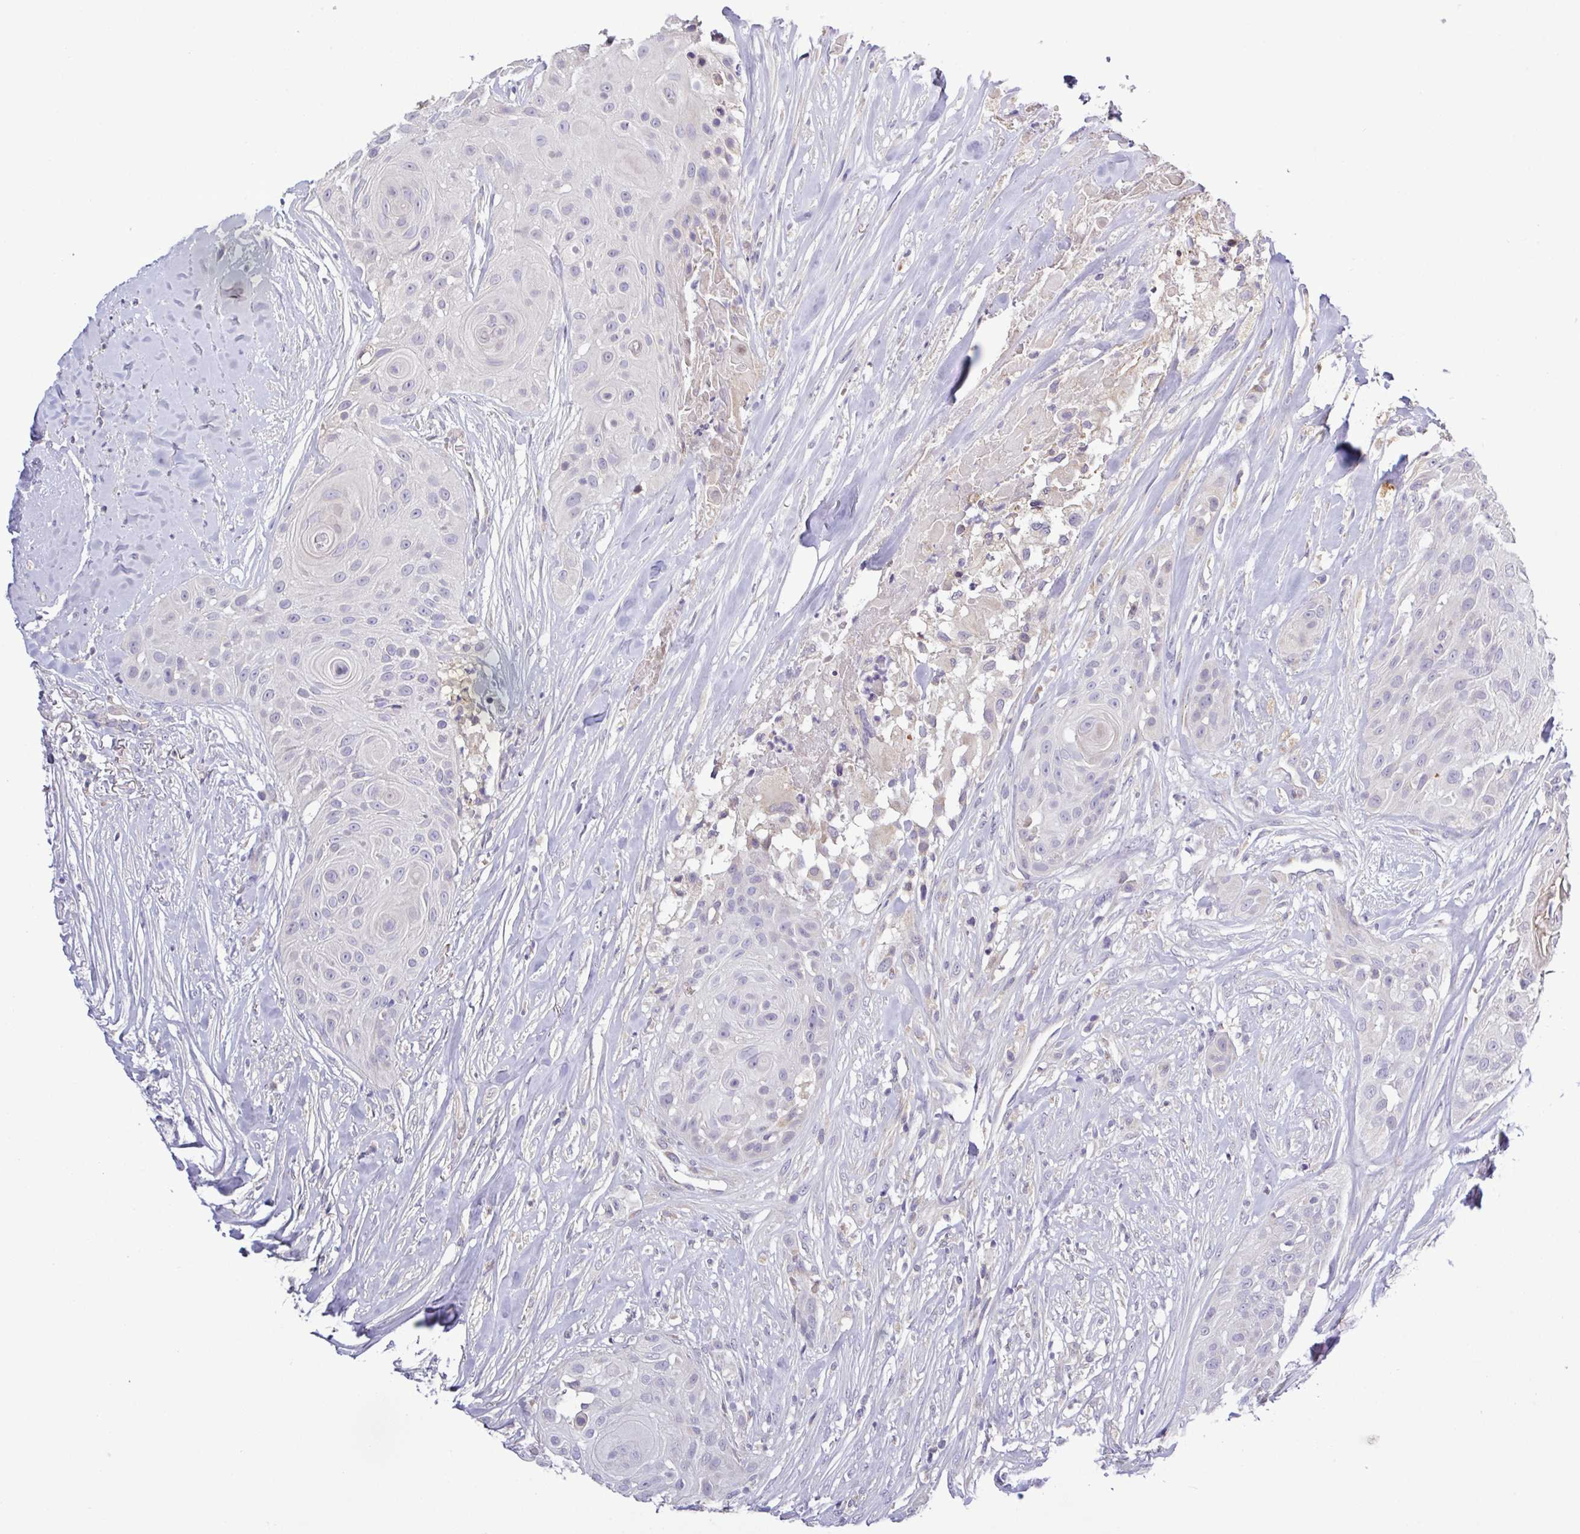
{"staining": {"intensity": "negative", "quantity": "none", "location": "none"}, "tissue": "head and neck cancer", "cell_type": "Tumor cells", "image_type": "cancer", "snomed": [{"axis": "morphology", "description": "Squamous cell carcinoma, NOS"}, {"axis": "topography", "description": "Head-Neck"}], "caption": "There is no significant expression in tumor cells of squamous cell carcinoma (head and neck).", "gene": "SFTPB", "patient": {"sex": "male", "age": 83}}